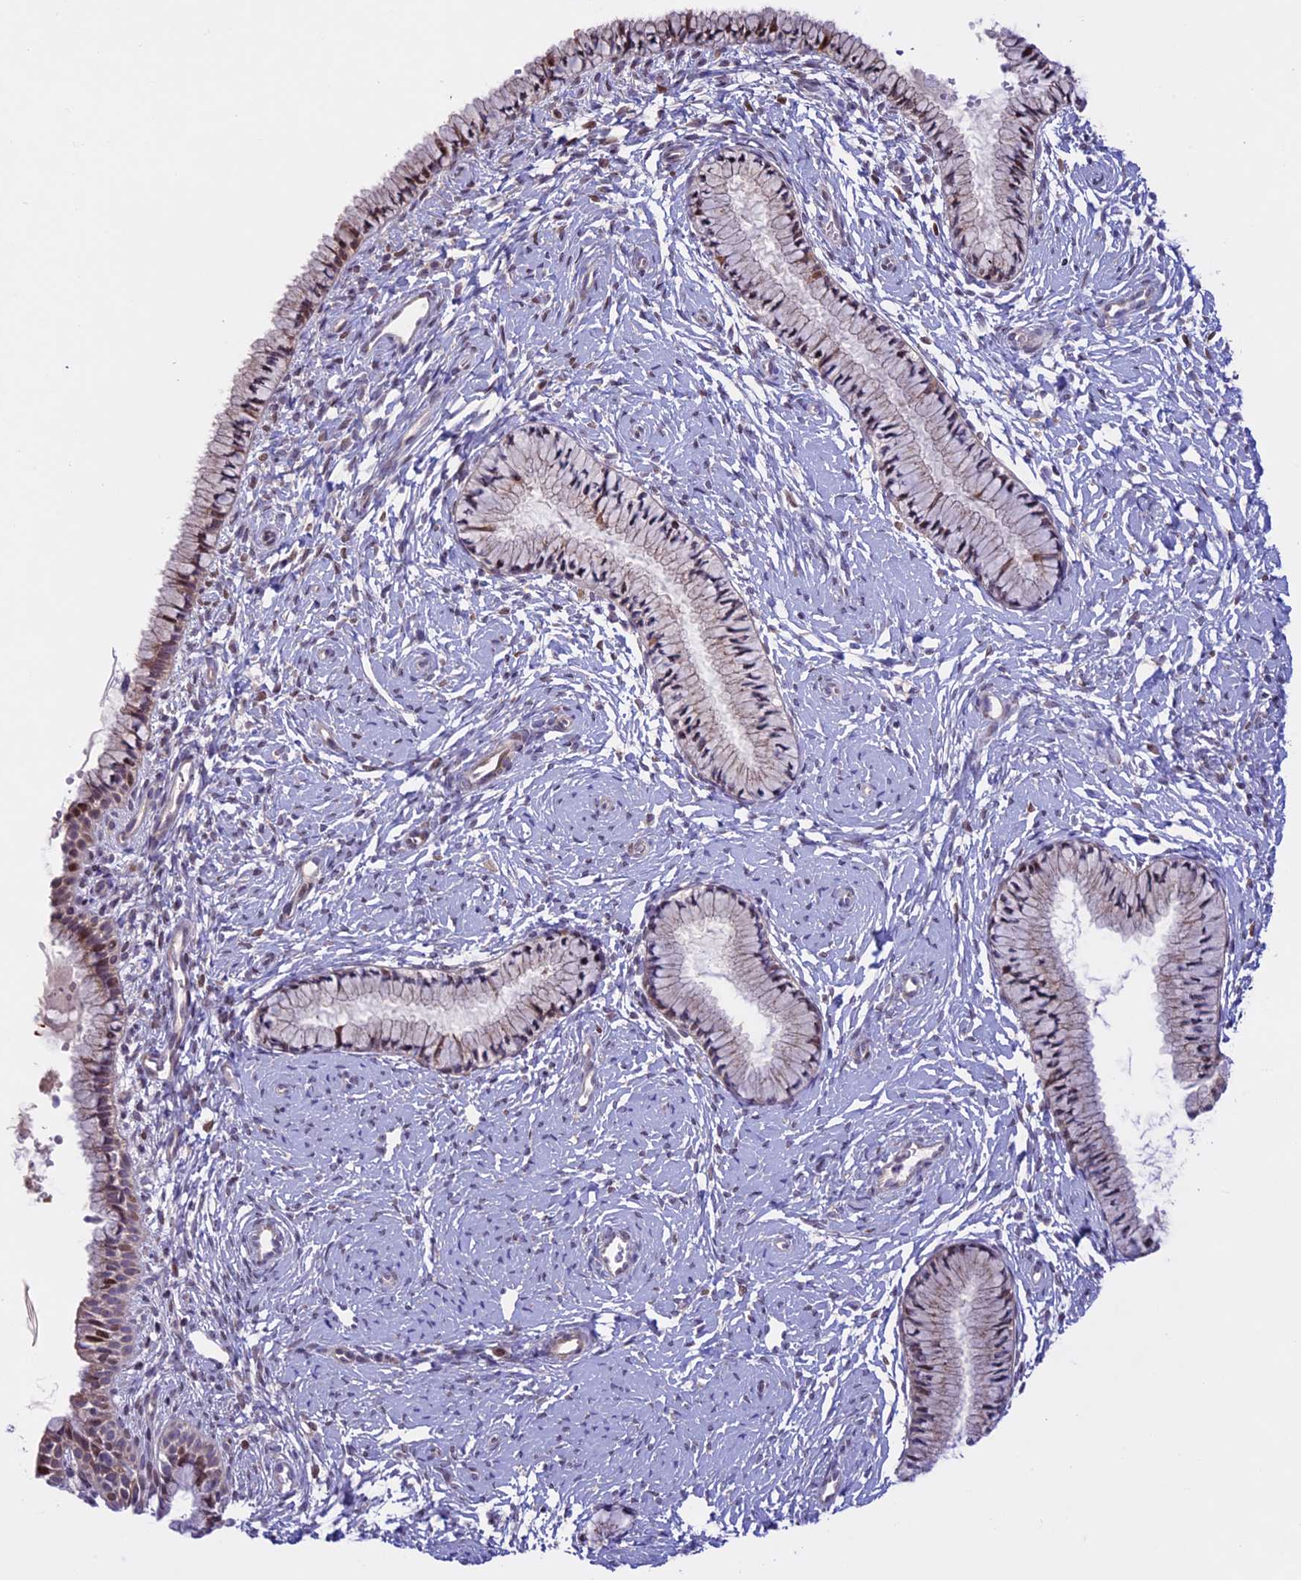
{"staining": {"intensity": "moderate", "quantity": "<25%", "location": "cytoplasmic/membranous,nuclear"}, "tissue": "cervix", "cell_type": "Glandular cells", "image_type": "normal", "snomed": [{"axis": "morphology", "description": "Normal tissue, NOS"}, {"axis": "topography", "description": "Cervix"}], "caption": "Immunohistochemical staining of benign cervix shows moderate cytoplasmic/membranous,nuclear protein staining in about <25% of glandular cells.", "gene": "MAN2C1", "patient": {"sex": "female", "age": 33}}